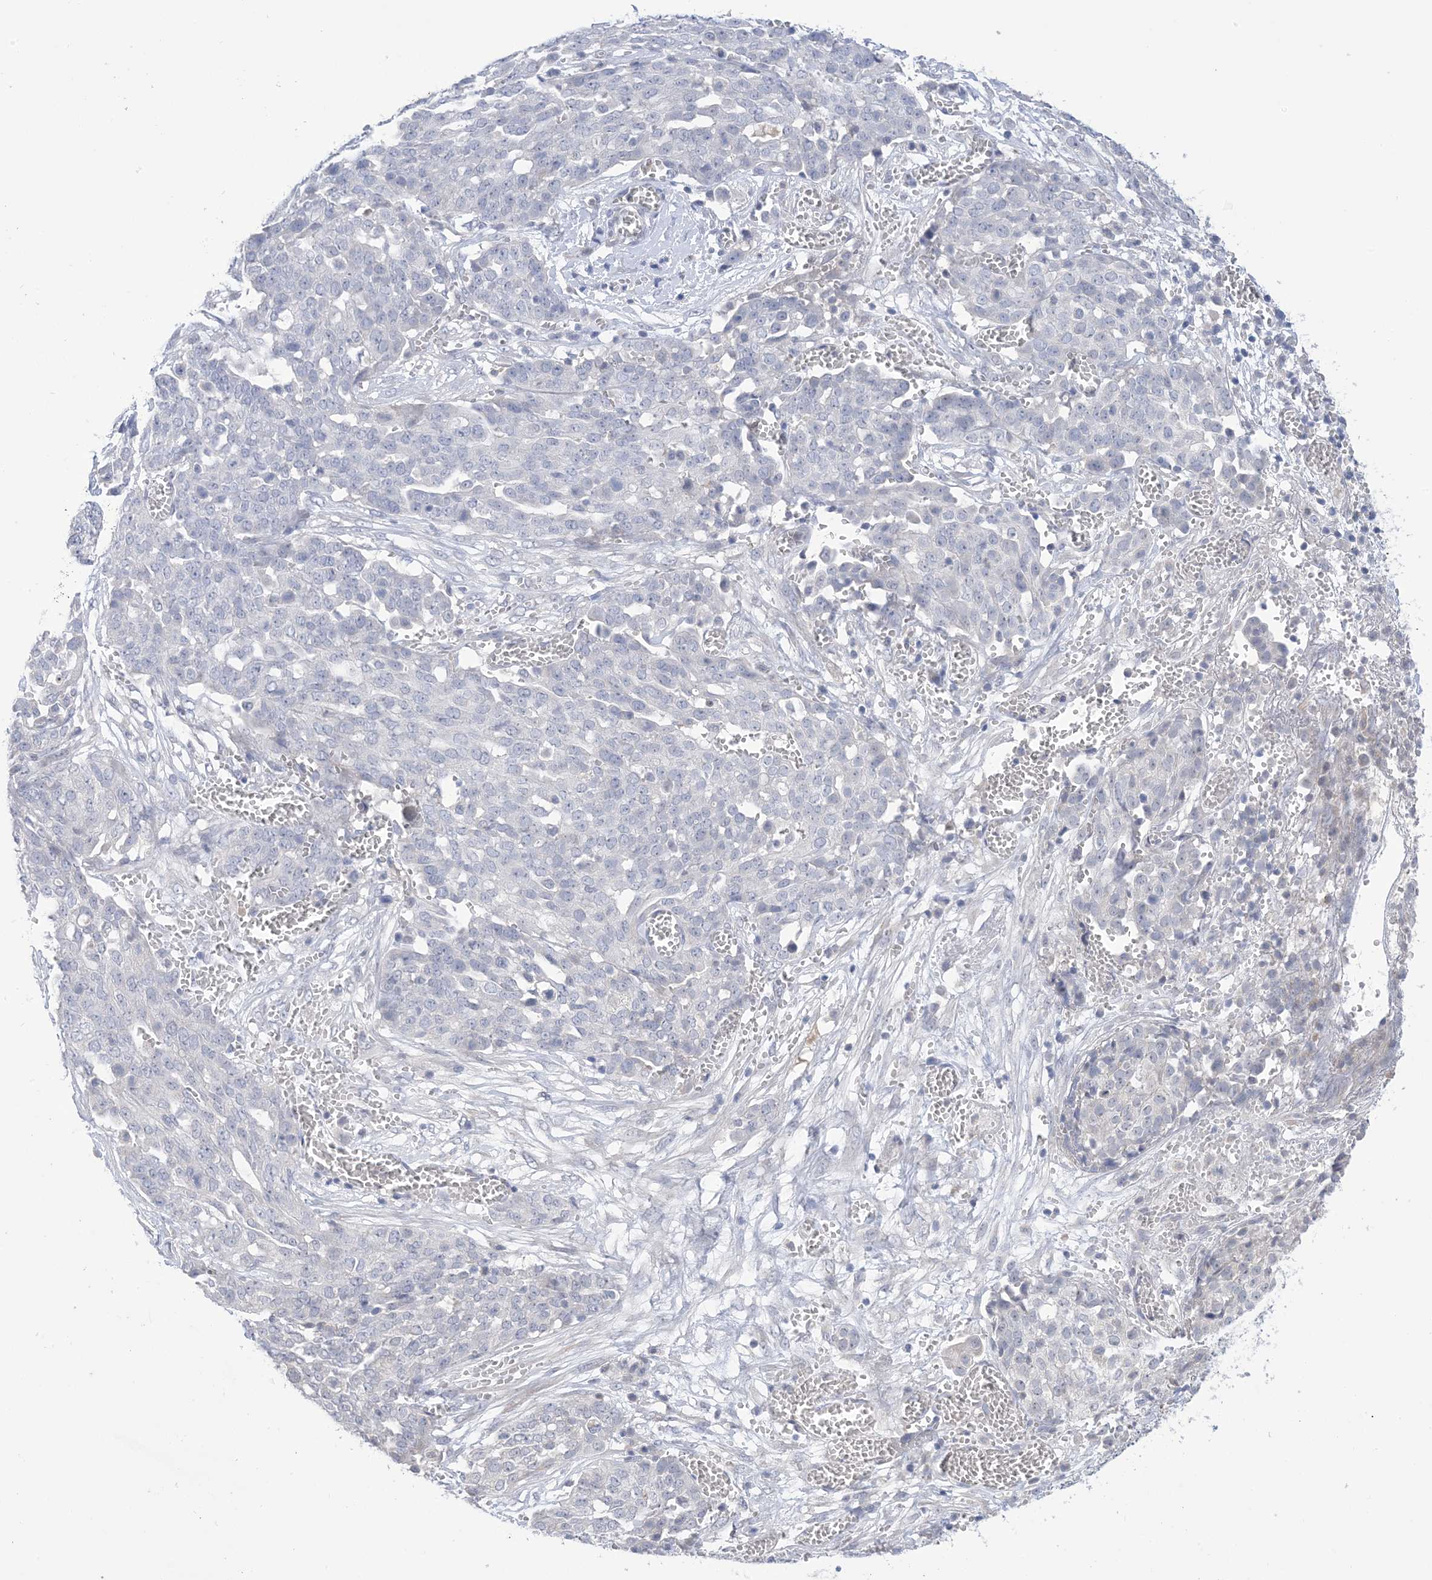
{"staining": {"intensity": "negative", "quantity": "none", "location": "none"}, "tissue": "ovarian cancer", "cell_type": "Tumor cells", "image_type": "cancer", "snomed": [{"axis": "morphology", "description": "Cystadenocarcinoma, serous, NOS"}, {"axis": "topography", "description": "Soft tissue"}, {"axis": "topography", "description": "Ovary"}], "caption": "Immunohistochemical staining of human ovarian cancer (serous cystadenocarcinoma) displays no significant staining in tumor cells.", "gene": "TTYH1", "patient": {"sex": "female", "age": 57}}